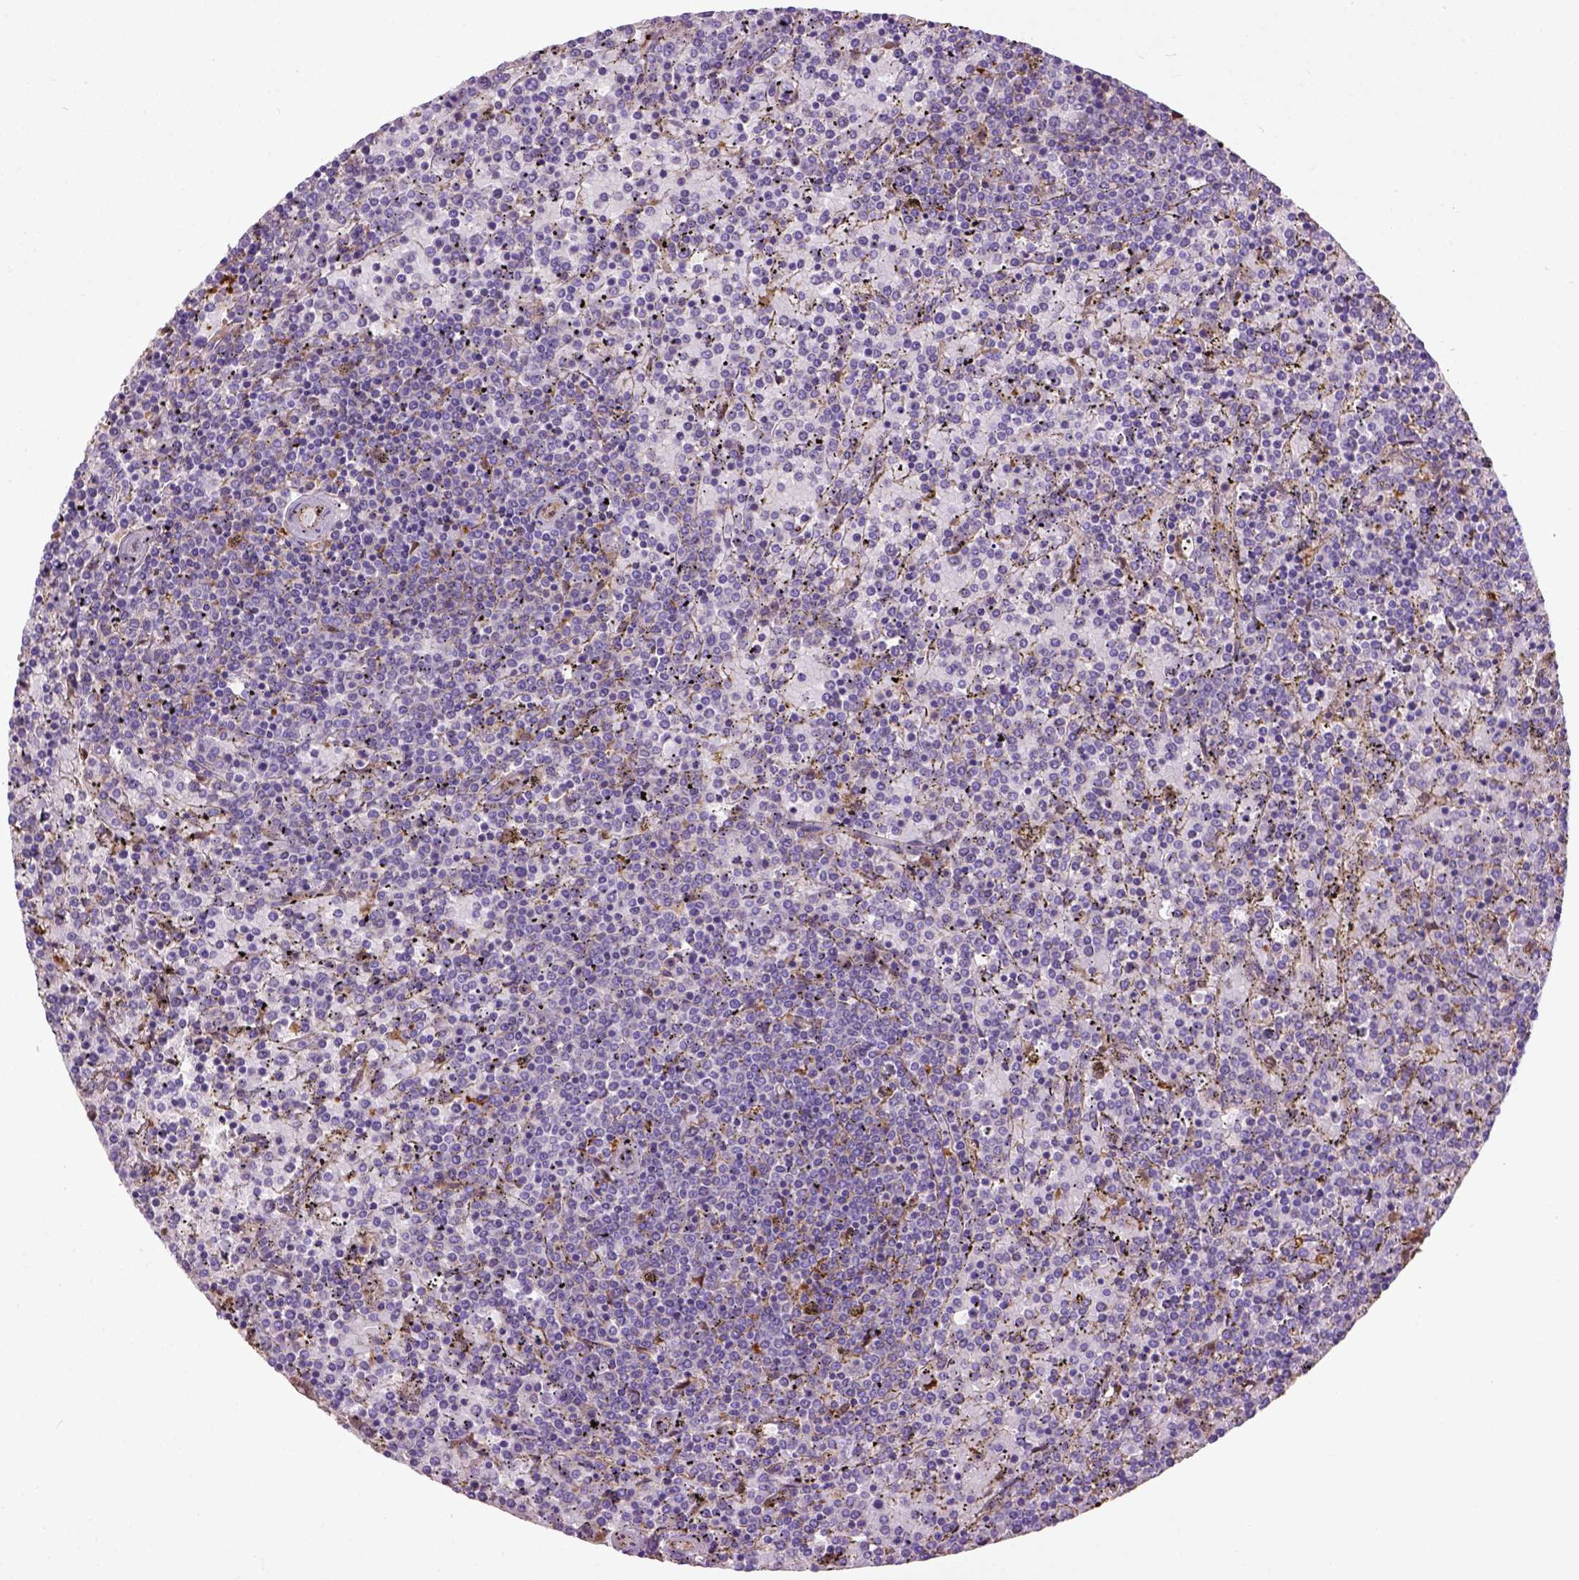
{"staining": {"intensity": "negative", "quantity": "none", "location": "none"}, "tissue": "lymphoma", "cell_type": "Tumor cells", "image_type": "cancer", "snomed": [{"axis": "morphology", "description": "Malignant lymphoma, non-Hodgkin's type, Low grade"}, {"axis": "topography", "description": "Spleen"}], "caption": "DAB immunohistochemical staining of human malignant lymphoma, non-Hodgkin's type (low-grade) demonstrates no significant staining in tumor cells.", "gene": "SEMA4F", "patient": {"sex": "female", "age": 77}}